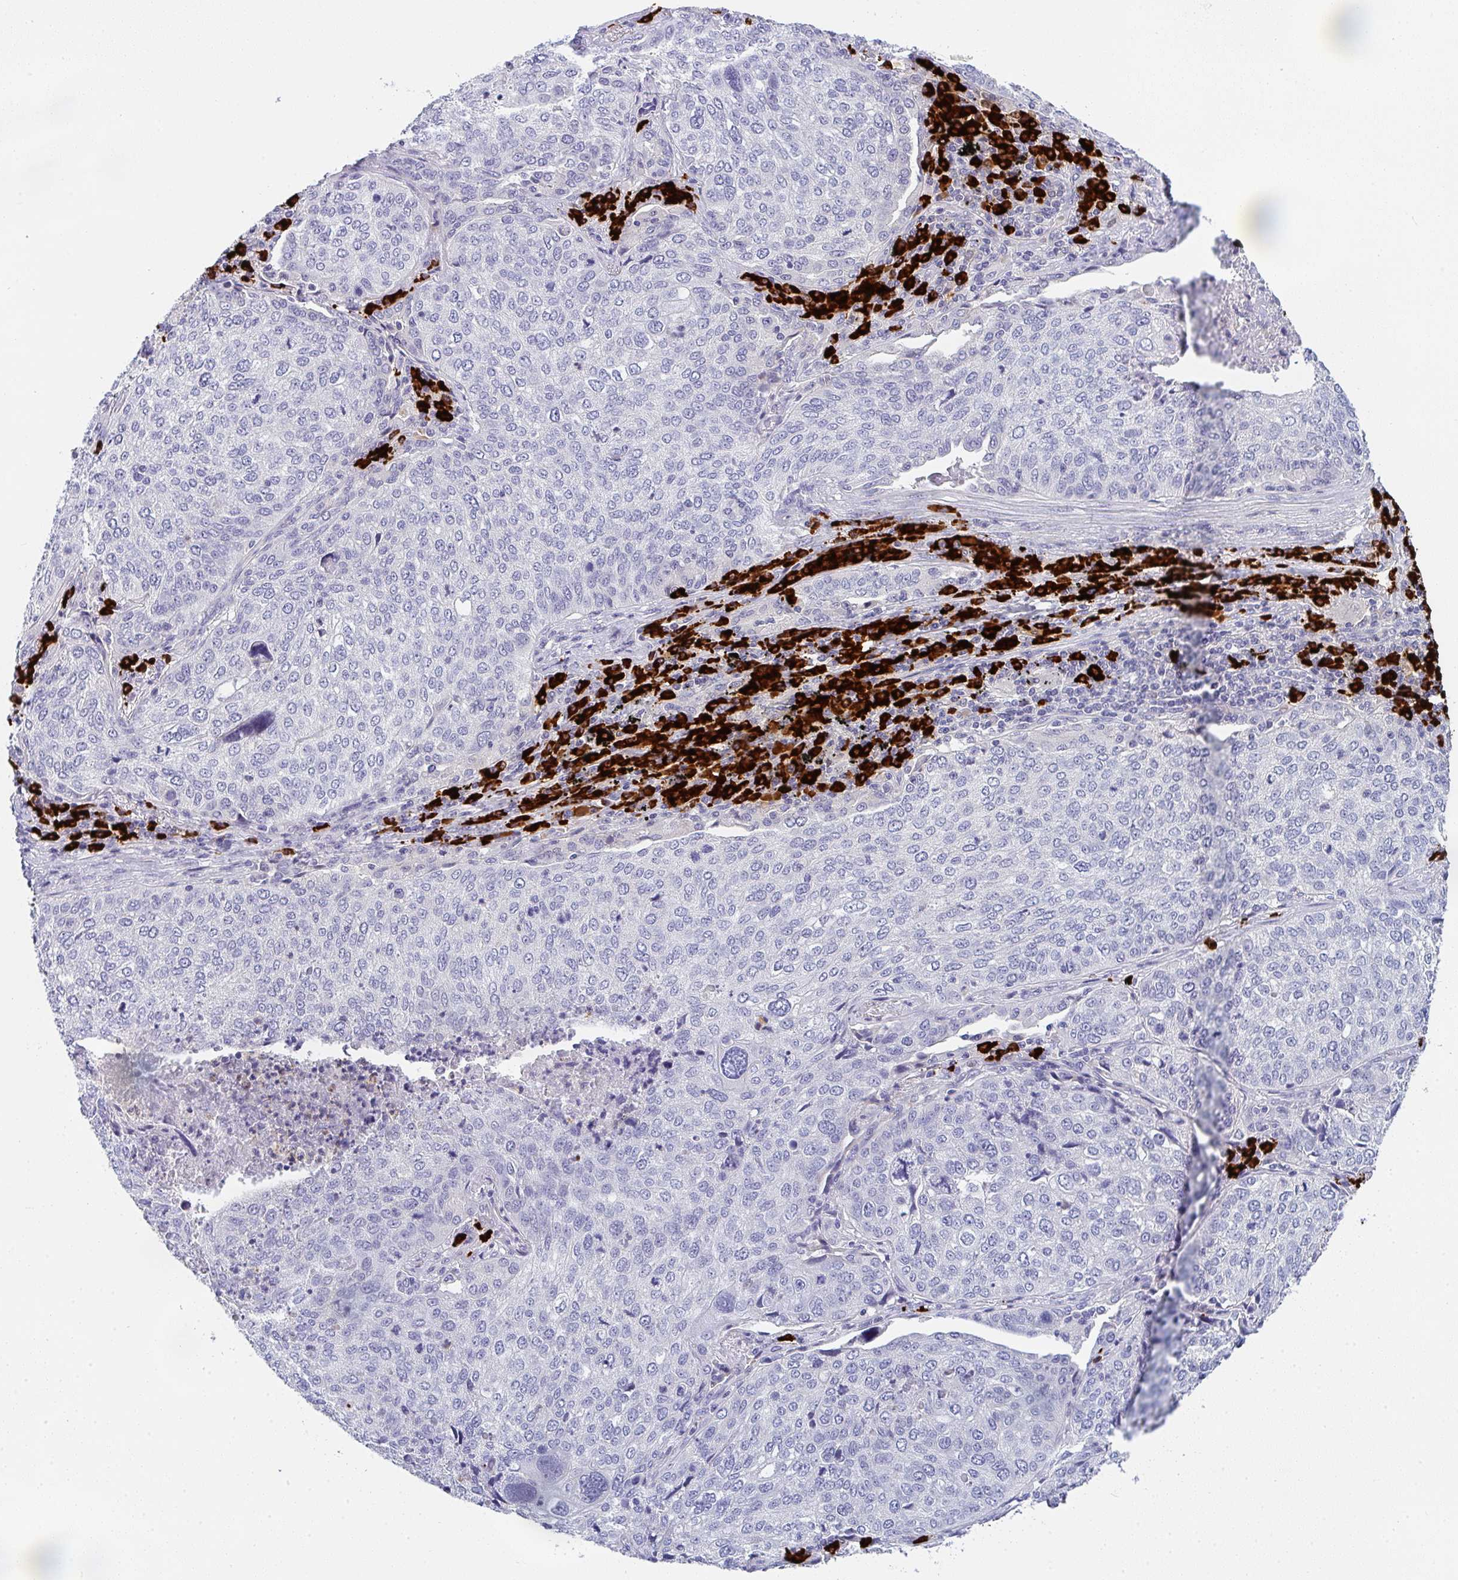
{"staining": {"intensity": "negative", "quantity": "none", "location": "none"}, "tissue": "lung cancer", "cell_type": "Tumor cells", "image_type": "cancer", "snomed": [{"axis": "morphology", "description": "Squamous cell carcinoma, NOS"}, {"axis": "topography", "description": "Lung"}], "caption": "The immunohistochemistry image has no significant staining in tumor cells of squamous cell carcinoma (lung) tissue.", "gene": "CACNA1S", "patient": {"sex": "male", "age": 63}}